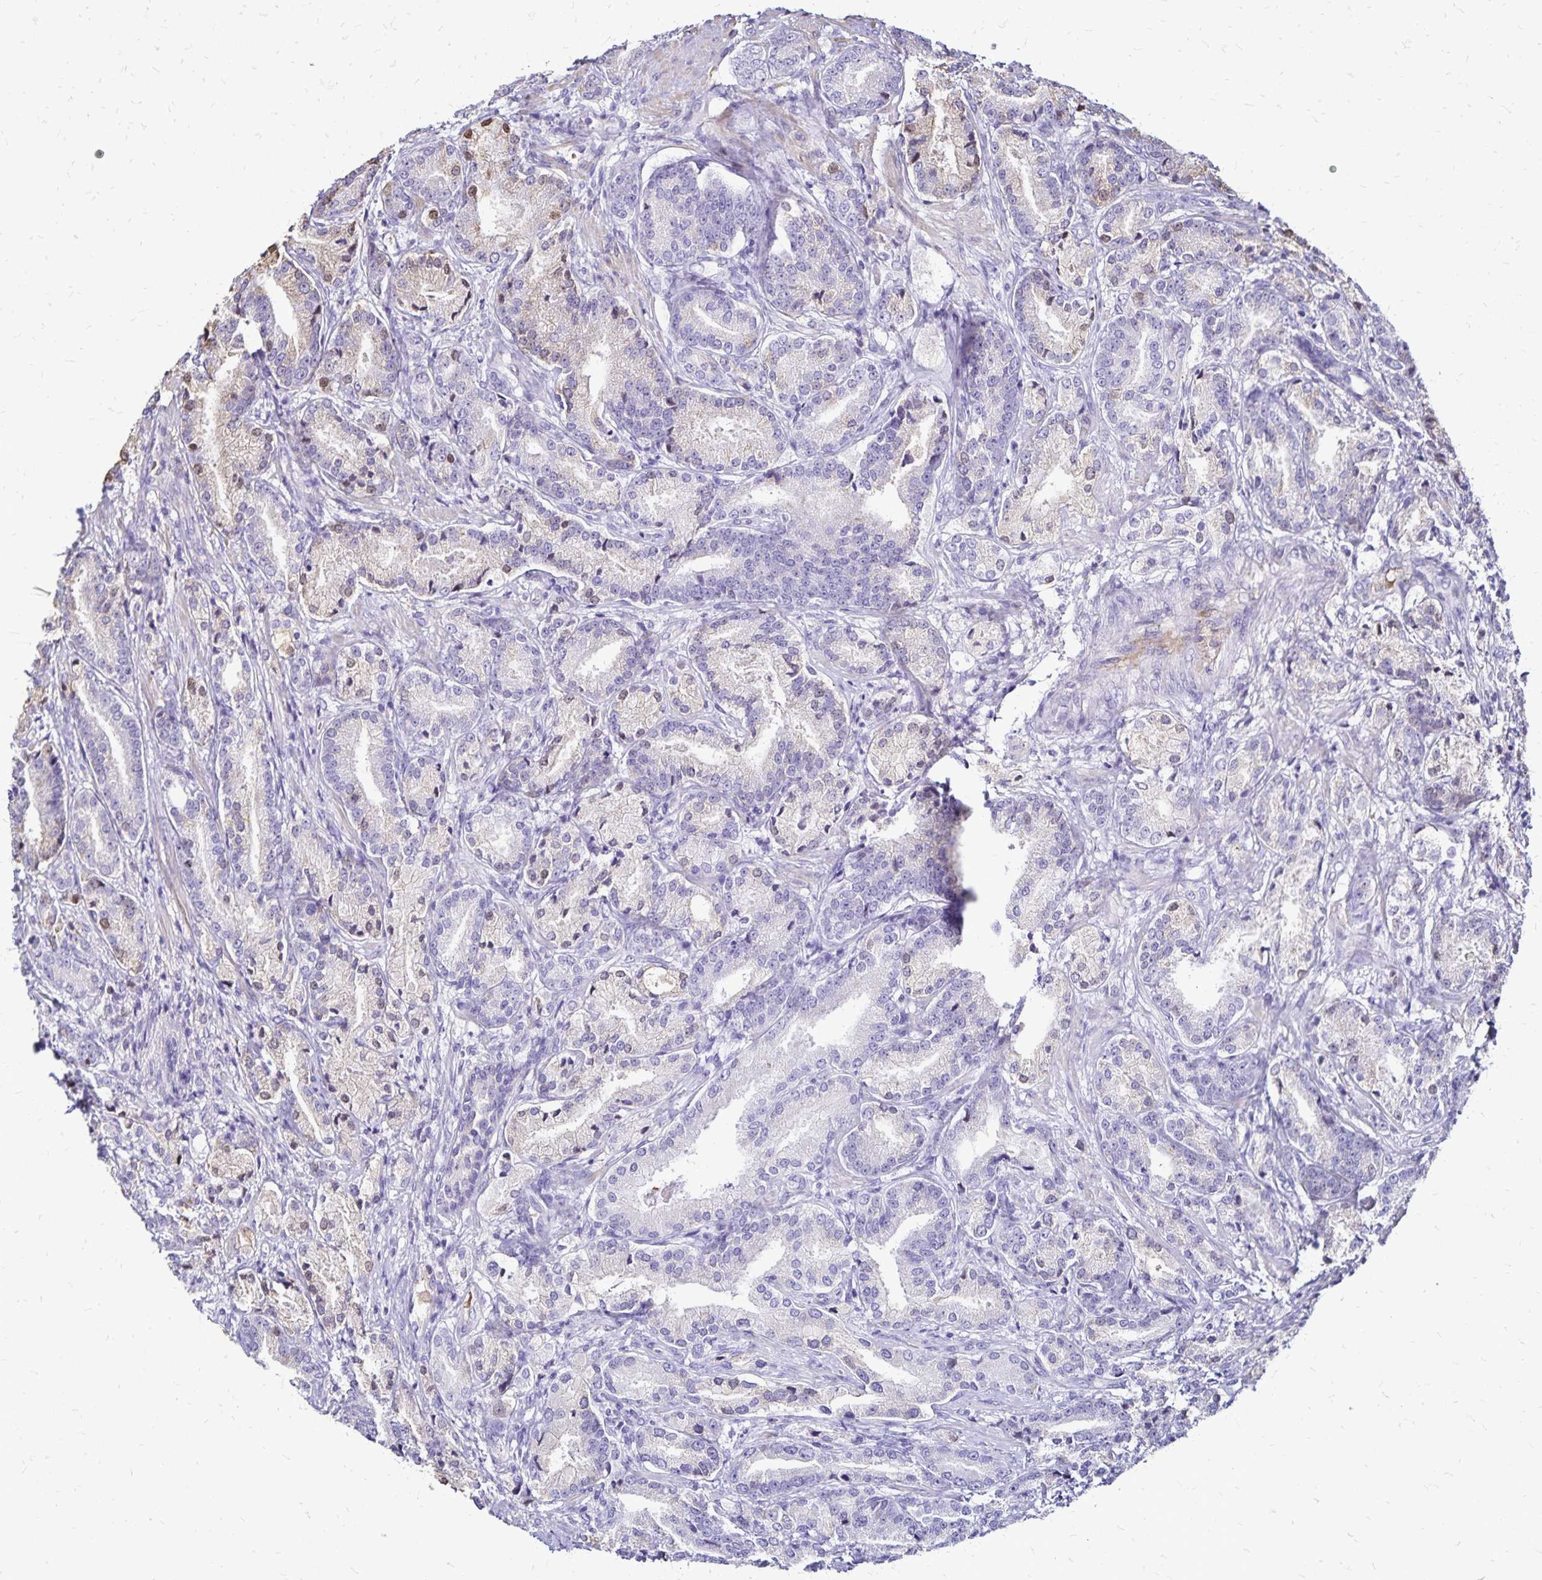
{"staining": {"intensity": "negative", "quantity": "none", "location": "none"}, "tissue": "prostate cancer", "cell_type": "Tumor cells", "image_type": "cancer", "snomed": [{"axis": "morphology", "description": "Adenocarcinoma, High grade"}, {"axis": "topography", "description": "Prostate and seminal vesicle, NOS"}], "caption": "A high-resolution image shows immunohistochemistry (IHC) staining of high-grade adenocarcinoma (prostate), which reveals no significant staining in tumor cells. The staining was performed using DAB to visualize the protein expression in brown, while the nuclei were stained in blue with hematoxylin (Magnification: 20x).", "gene": "KISS1", "patient": {"sex": "male", "age": 61}}